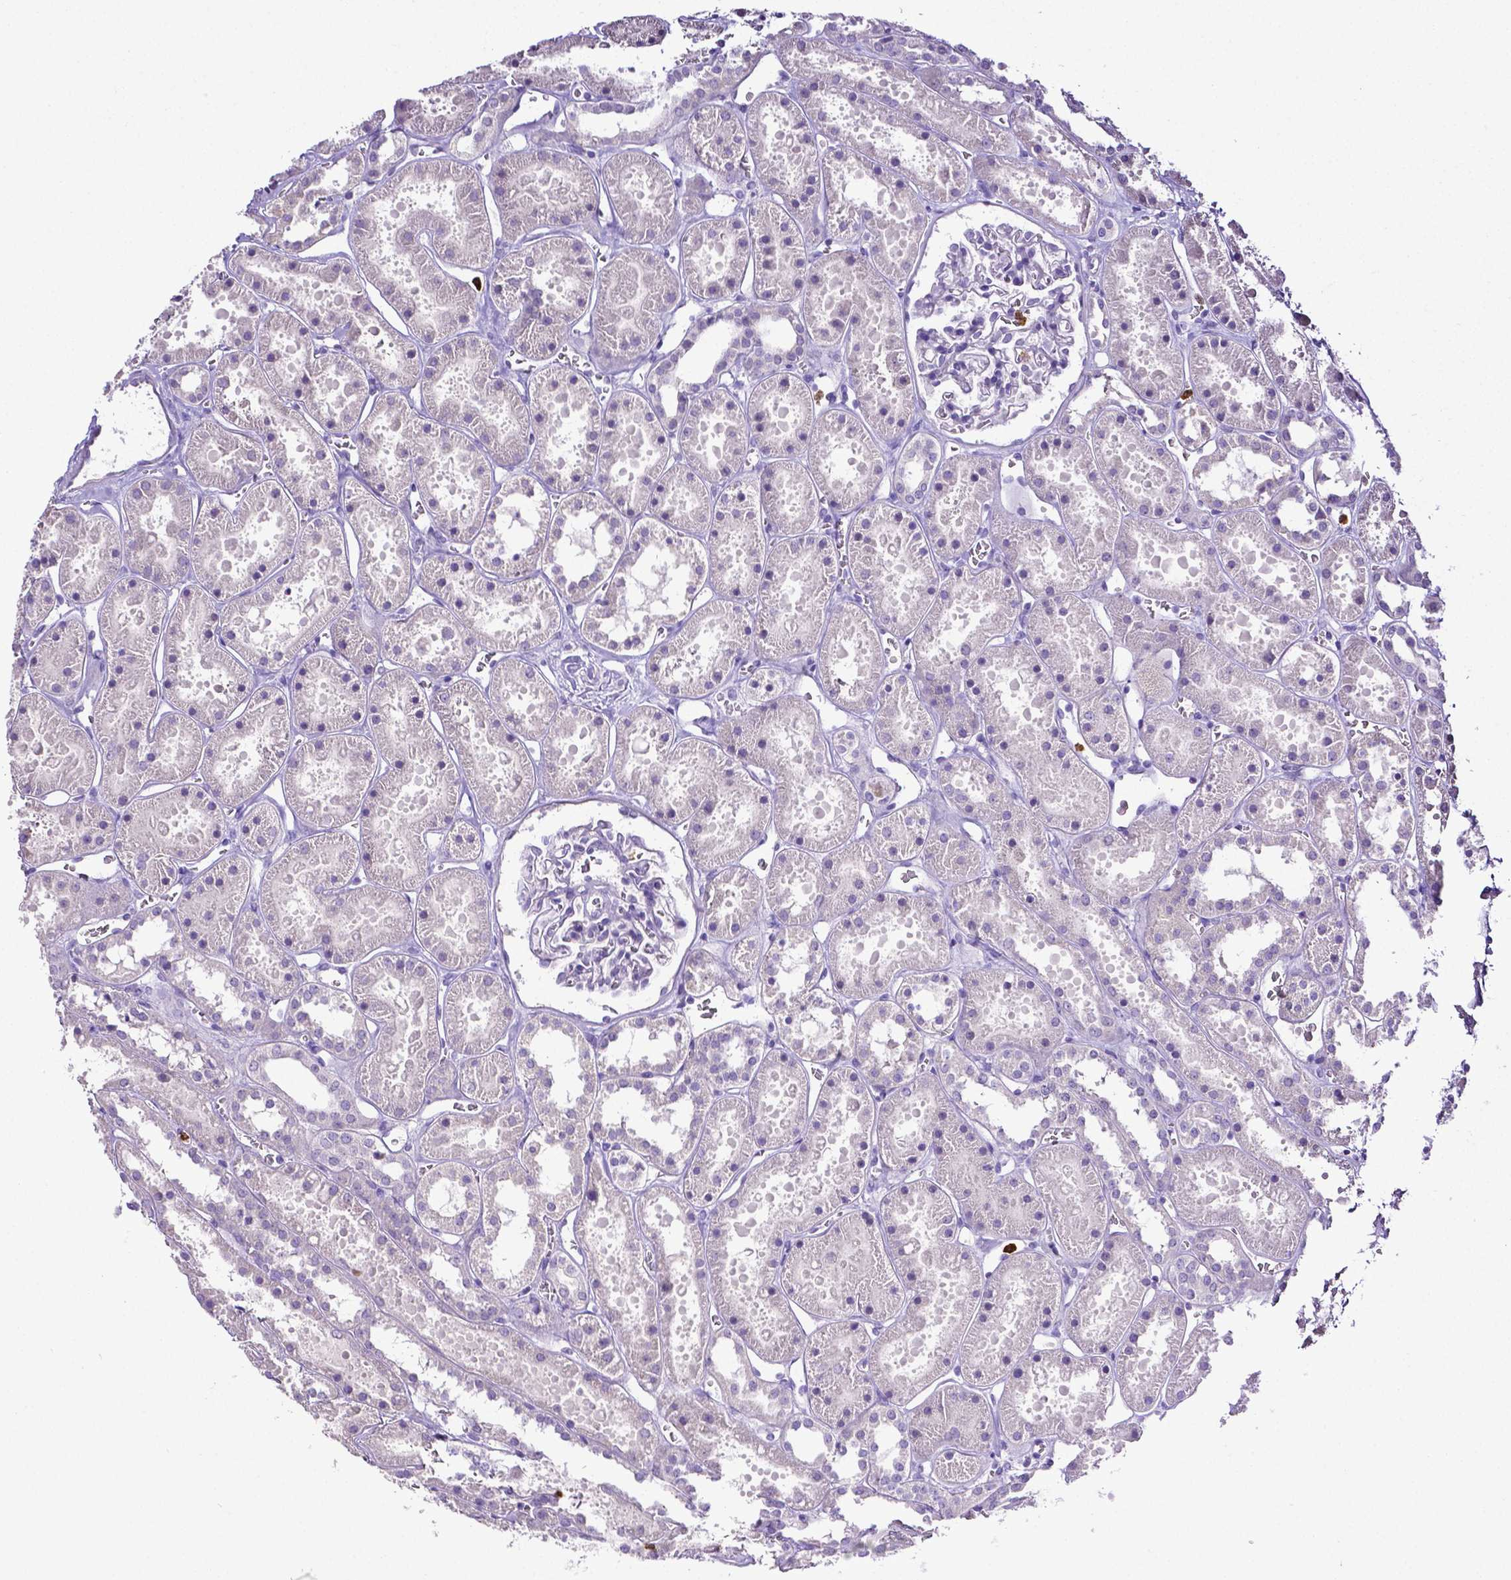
{"staining": {"intensity": "negative", "quantity": "none", "location": "none"}, "tissue": "kidney", "cell_type": "Cells in glomeruli", "image_type": "normal", "snomed": [{"axis": "morphology", "description": "Normal tissue, NOS"}, {"axis": "topography", "description": "Kidney"}], "caption": "DAB (3,3'-diaminobenzidine) immunohistochemical staining of normal human kidney reveals no significant positivity in cells in glomeruli.", "gene": "MMP9", "patient": {"sex": "female", "age": 41}}